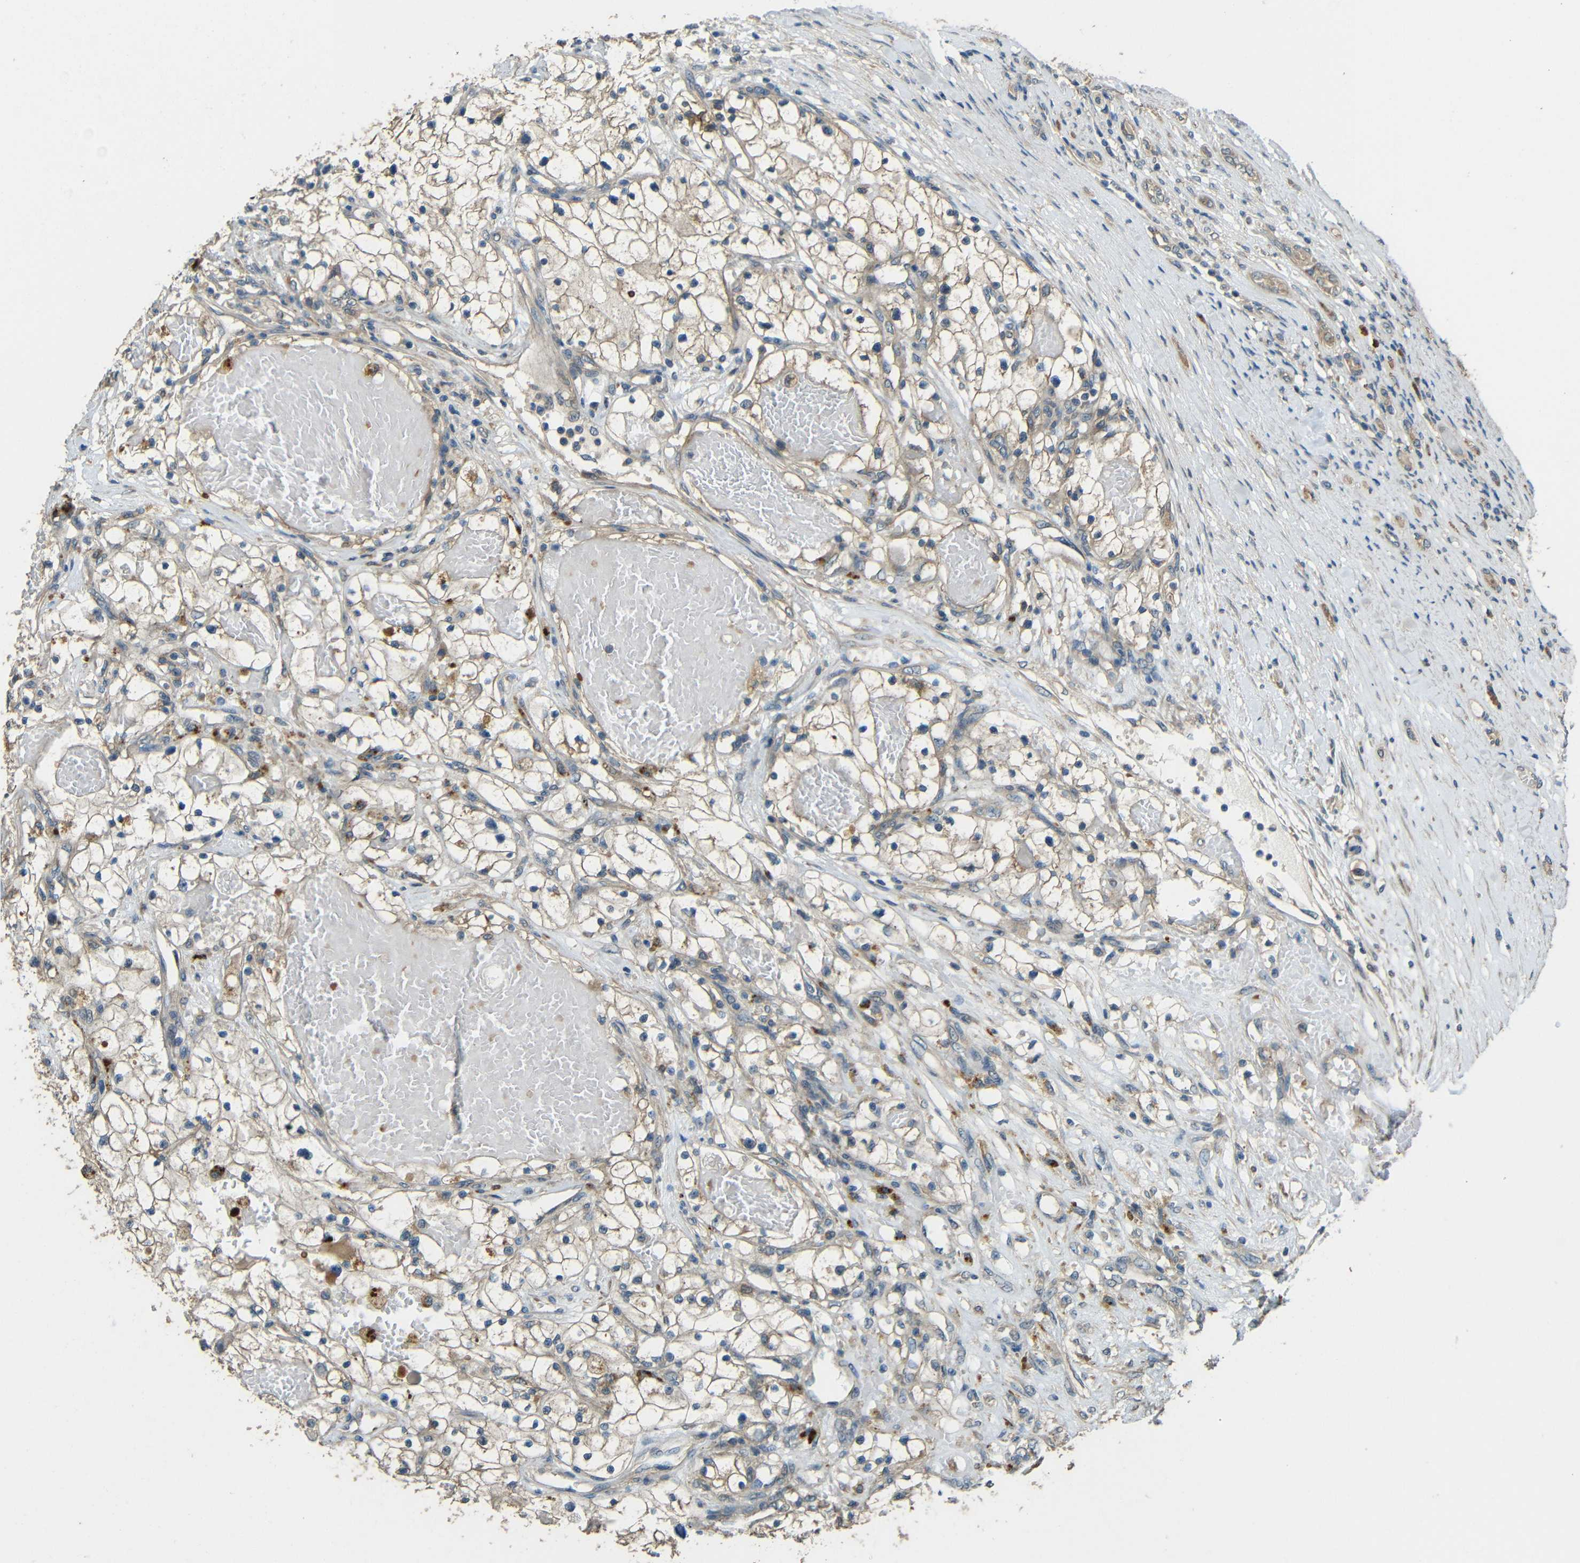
{"staining": {"intensity": "weak", "quantity": "25%-75%", "location": "cytoplasmic/membranous"}, "tissue": "renal cancer", "cell_type": "Tumor cells", "image_type": "cancer", "snomed": [{"axis": "morphology", "description": "Adenocarcinoma, NOS"}, {"axis": "topography", "description": "Kidney"}], "caption": "IHC micrograph of human renal cancer (adenocarcinoma) stained for a protein (brown), which demonstrates low levels of weak cytoplasmic/membranous expression in about 25%-75% of tumor cells.", "gene": "ACACA", "patient": {"sex": "male", "age": 68}}